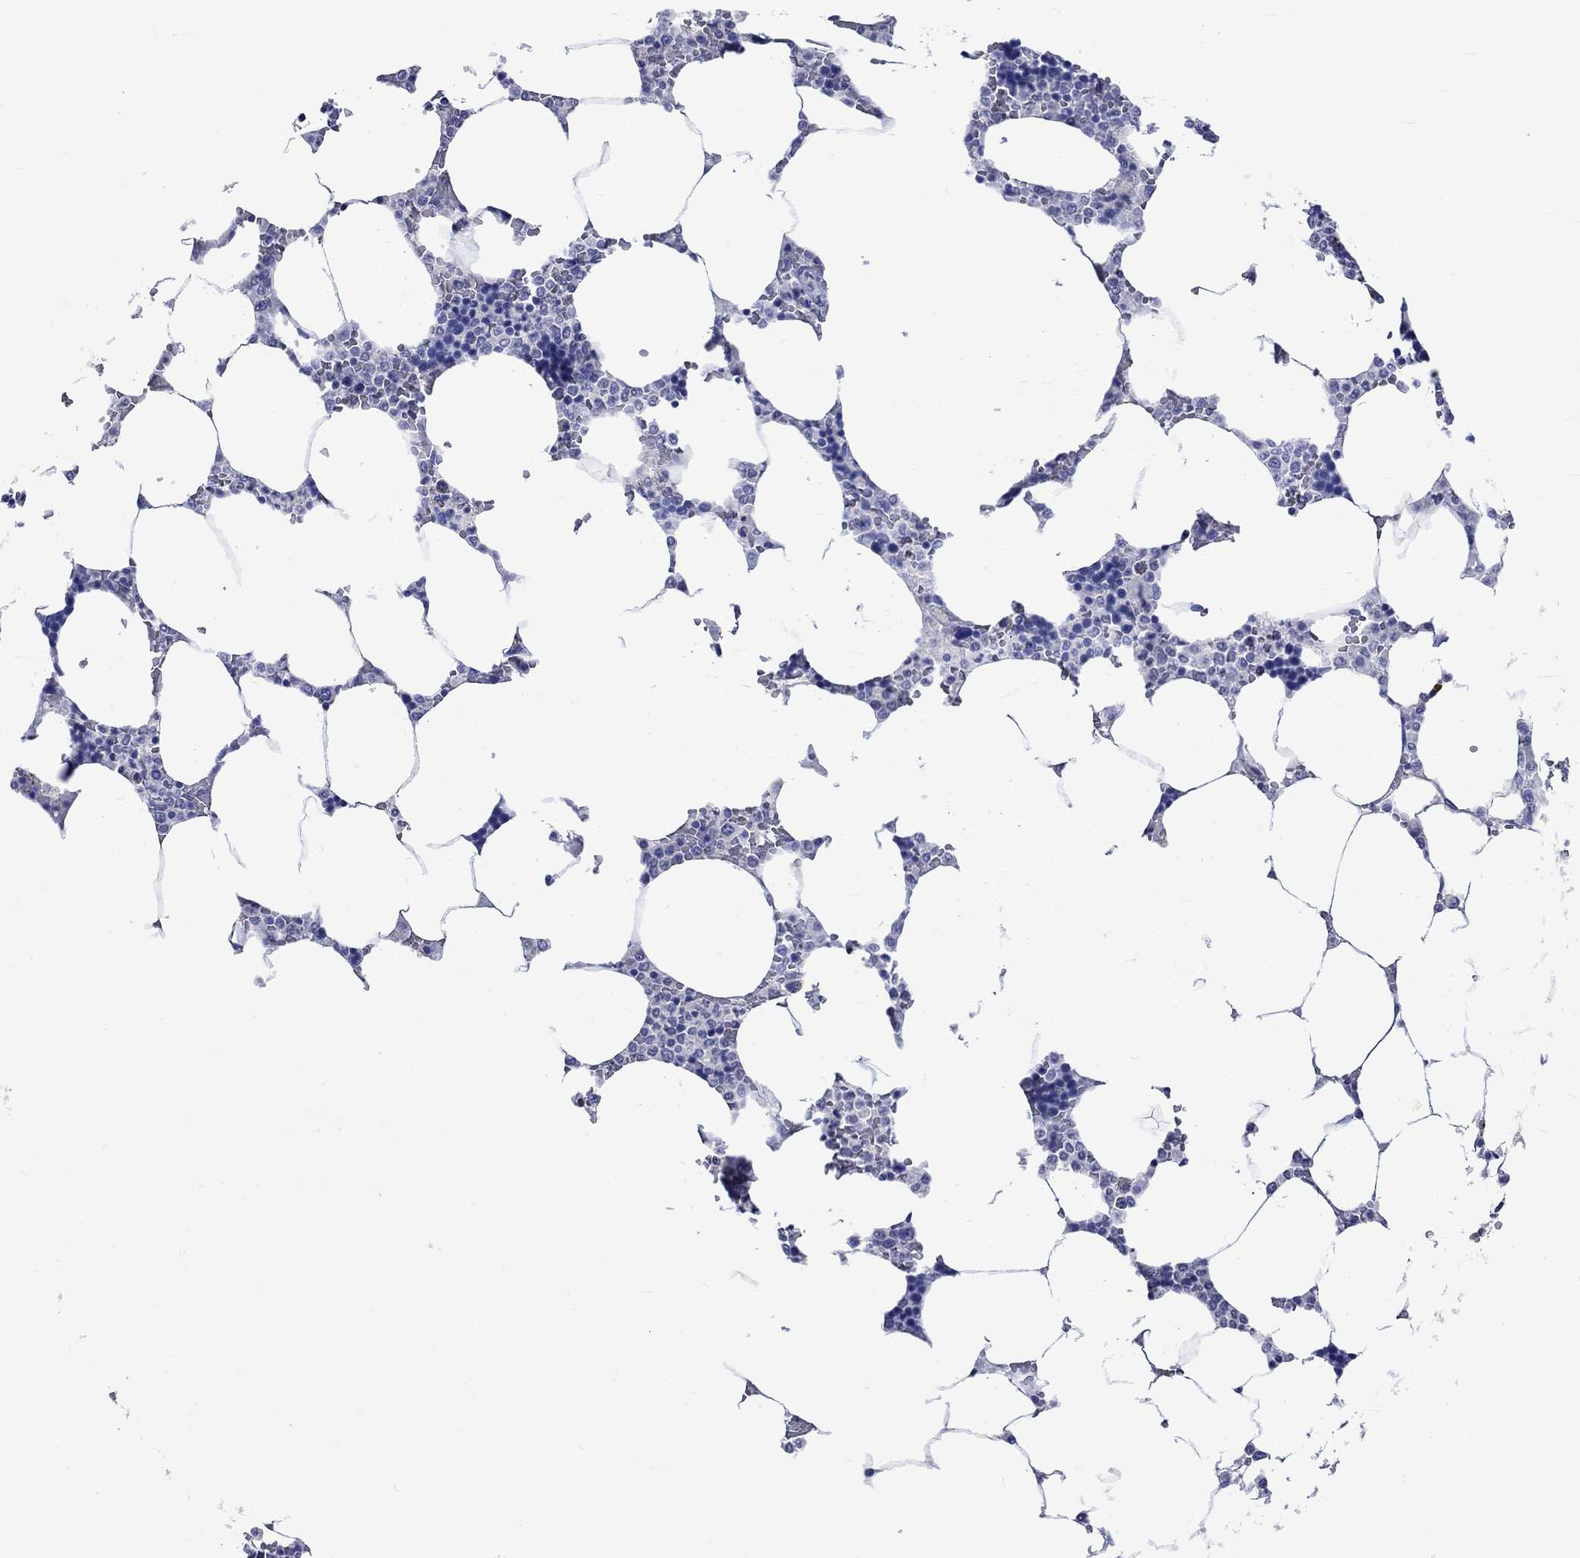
{"staining": {"intensity": "negative", "quantity": "none", "location": "none"}, "tissue": "bone marrow", "cell_type": "Hematopoietic cells", "image_type": "normal", "snomed": [{"axis": "morphology", "description": "Normal tissue, NOS"}, {"axis": "topography", "description": "Bone marrow"}], "caption": "An immunohistochemistry photomicrograph of unremarkable bone marrow is shown. There is no staining in hematopoietic cells of bone marrow.", "gene": "KLHL35", "patient": {"sex": "male", "age": 63}}